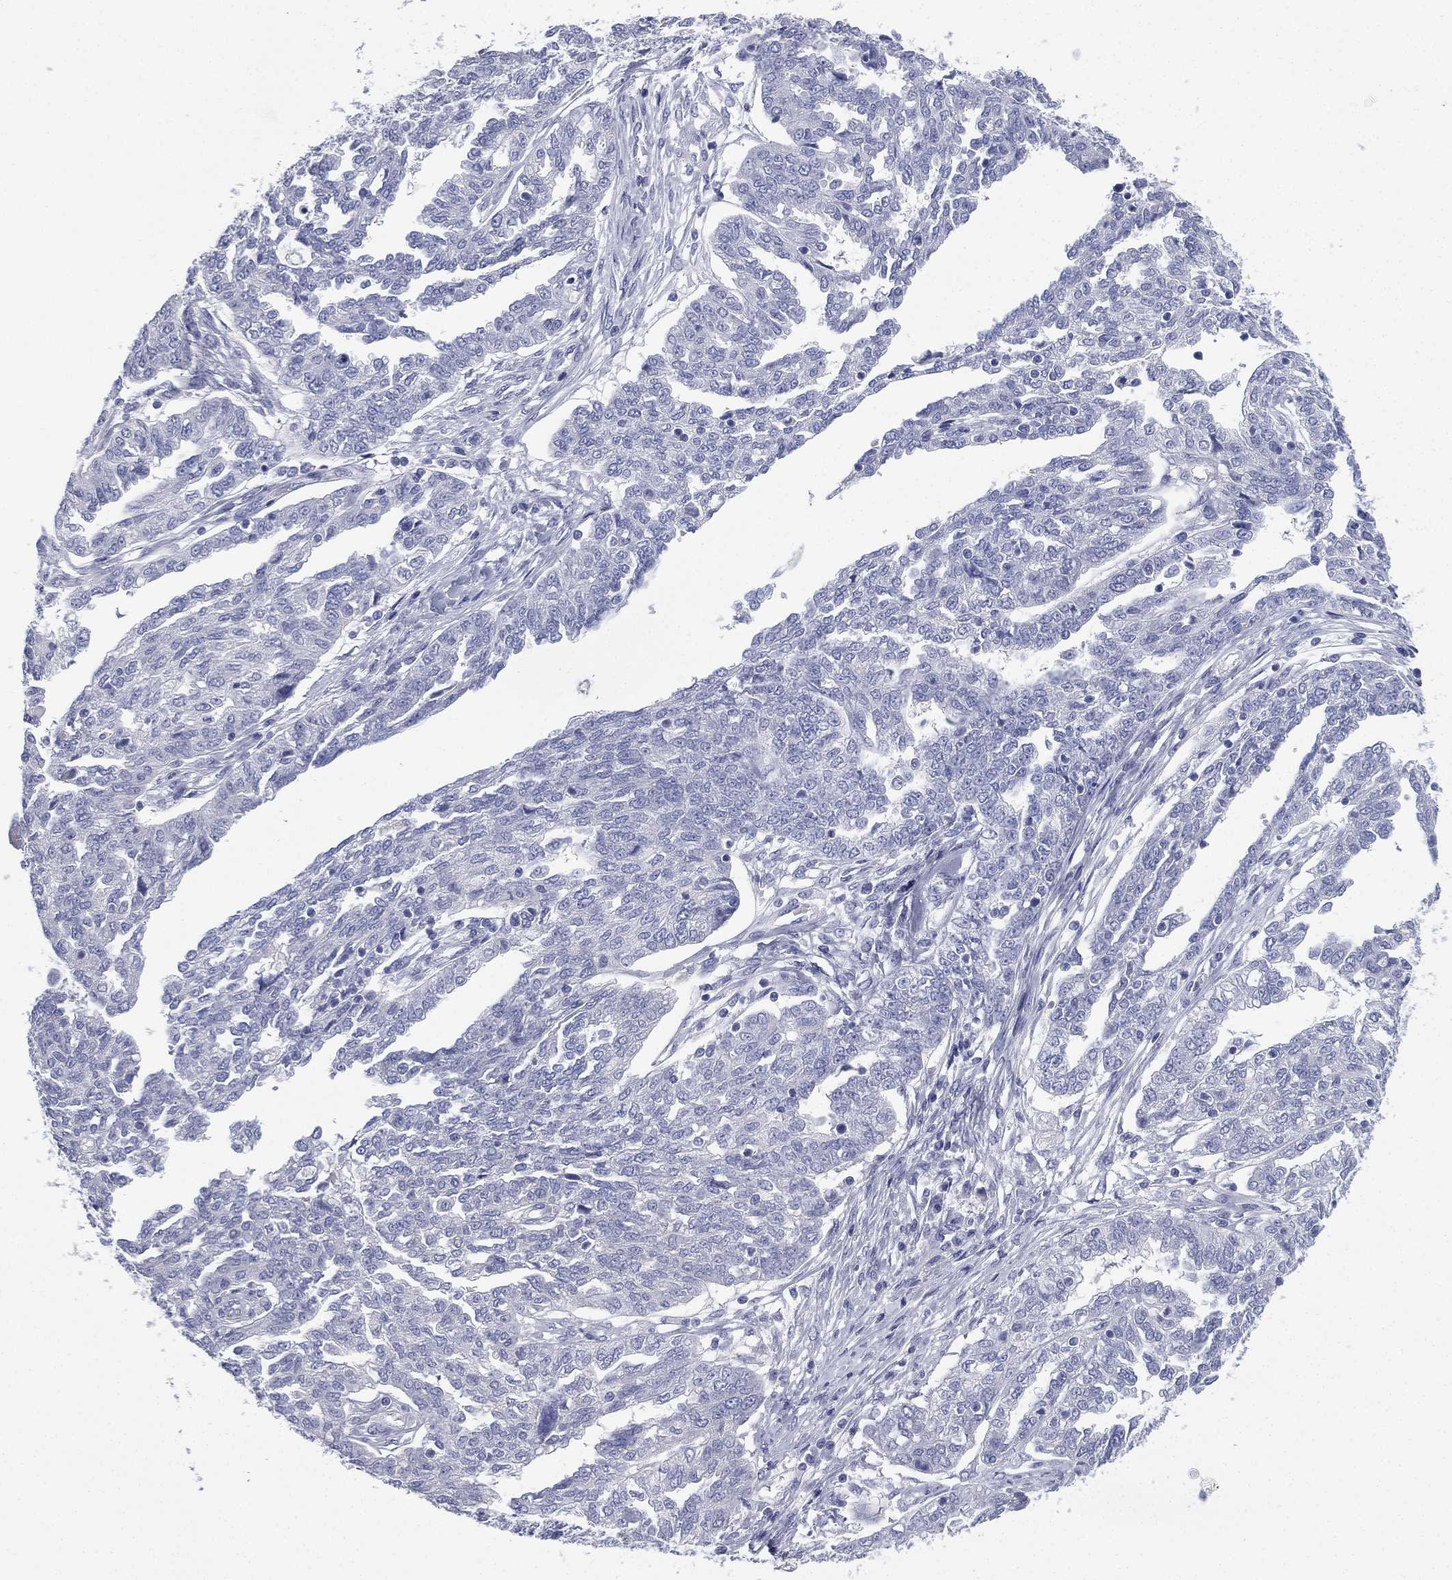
{"staining": {"intensity": "negative", "quantity": "none", "location": "none"}, "tissue": "ovarian cancer", "cell_type": "Tumor cells", "image_type": "cancer", "snomed": [{"axis": "morphology", "description": "Cystadenocarcinoma, serous, NOS"}, {"axis": "topography", "description": "Ovary"}], "caption": "IHC of ovarian cancer (serous cystadenocarcinoma) shows no staining in tumor cells.", "gene": "FCER2", "patient": {"sex": "female", "age": 67}}